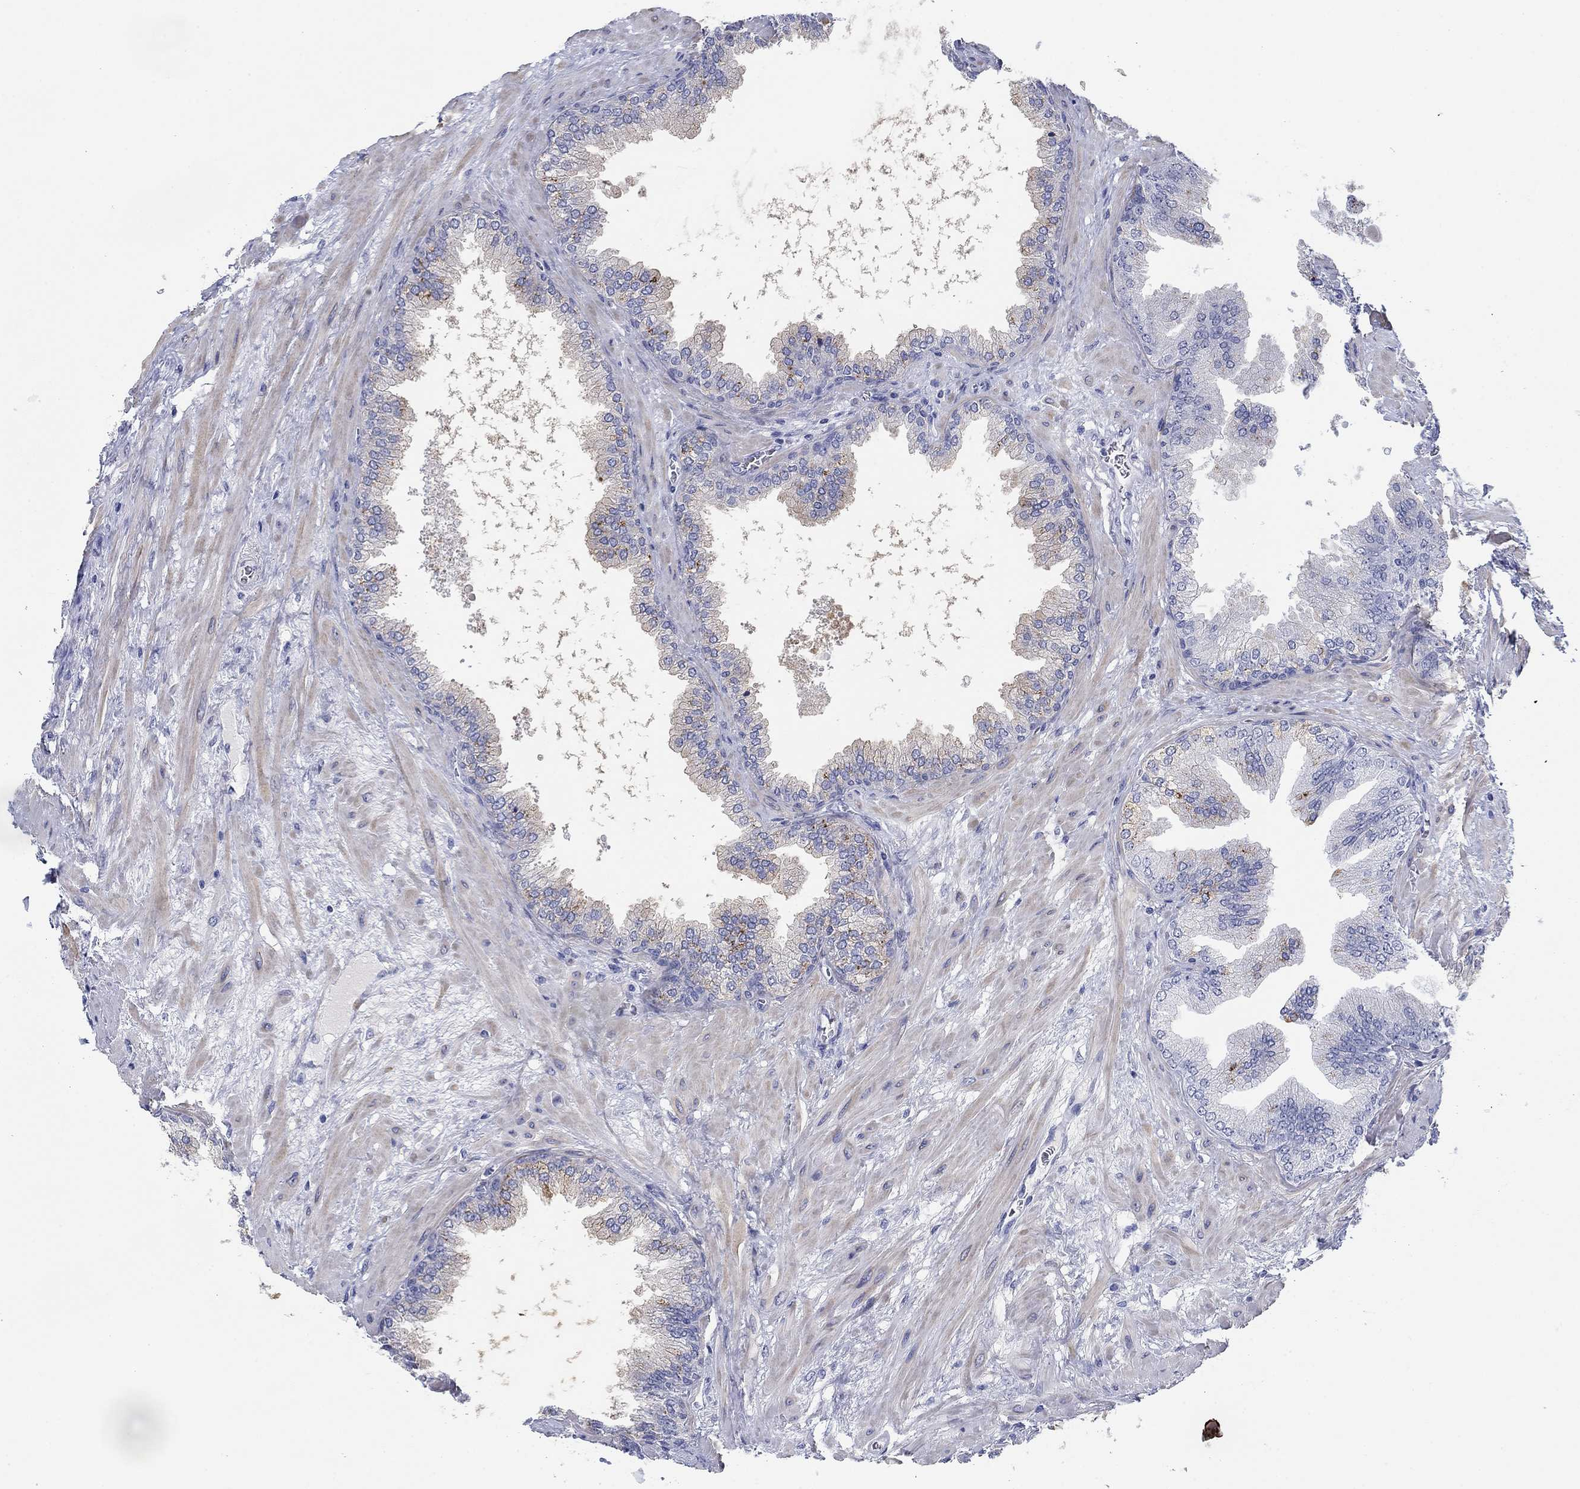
{"staining": {"intensity": "negative", "quantity": "none", "location": "none"}, "tissue": "prostate cancer", "cell_type": "Tumor cells", "image_type": "cancer", "snomed": [{"axis": "morphology", "description": "Adenocarcinoma, Low grade"}, {"axis": "topography", "description": "Prostate"}], "caption": "The photomicrograph reveals no staining of tumor cells in prostate cancer (low-grade adenocarcinoma).", "gene": "PDYN", "patient": {"sex": "male", "age": 72}}